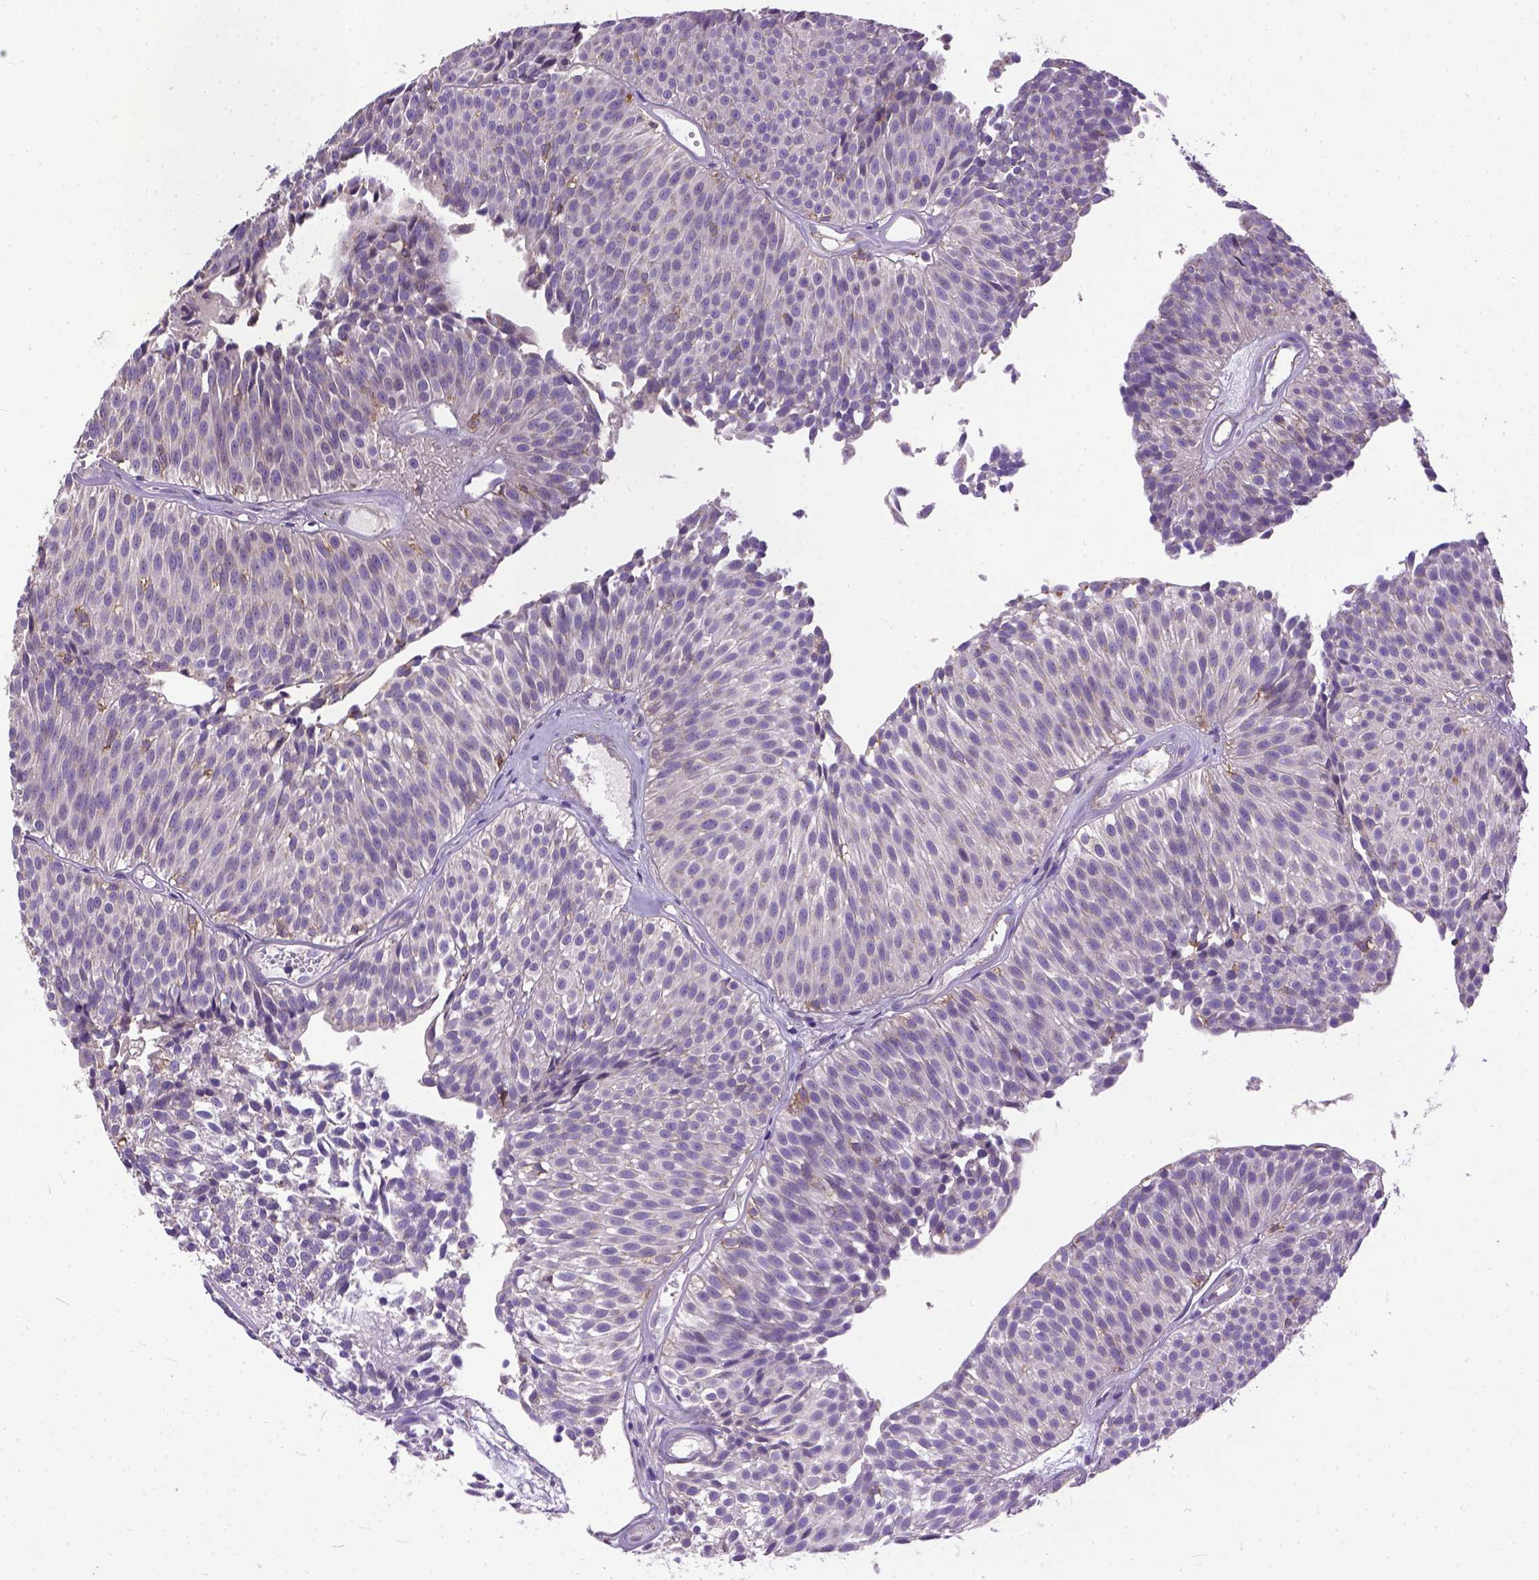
{"staining": {"intensity": "negative", "quantity": "none", "location": "none"}, "tissue": "urothelial cancer", "cell_type": "Tumor cells", "image_type": "cancer", "snomed": [{"axis": "morphology", "description": "Urothelial carcinoma, Low grade"}, {"axis": "topography", "description": "Urinary bladder"}], "caption": "Tumor cells show no significant positivity in urothelial cancer. (Stains: DAB (3,3'-diaminobenzidine) immunohistochemistry with hematoxylin counter stain, Microscopy: brightfield microscopy at high magnification).", "gene": "BANF2", "patient": {"sex": "male", "age": 63}}